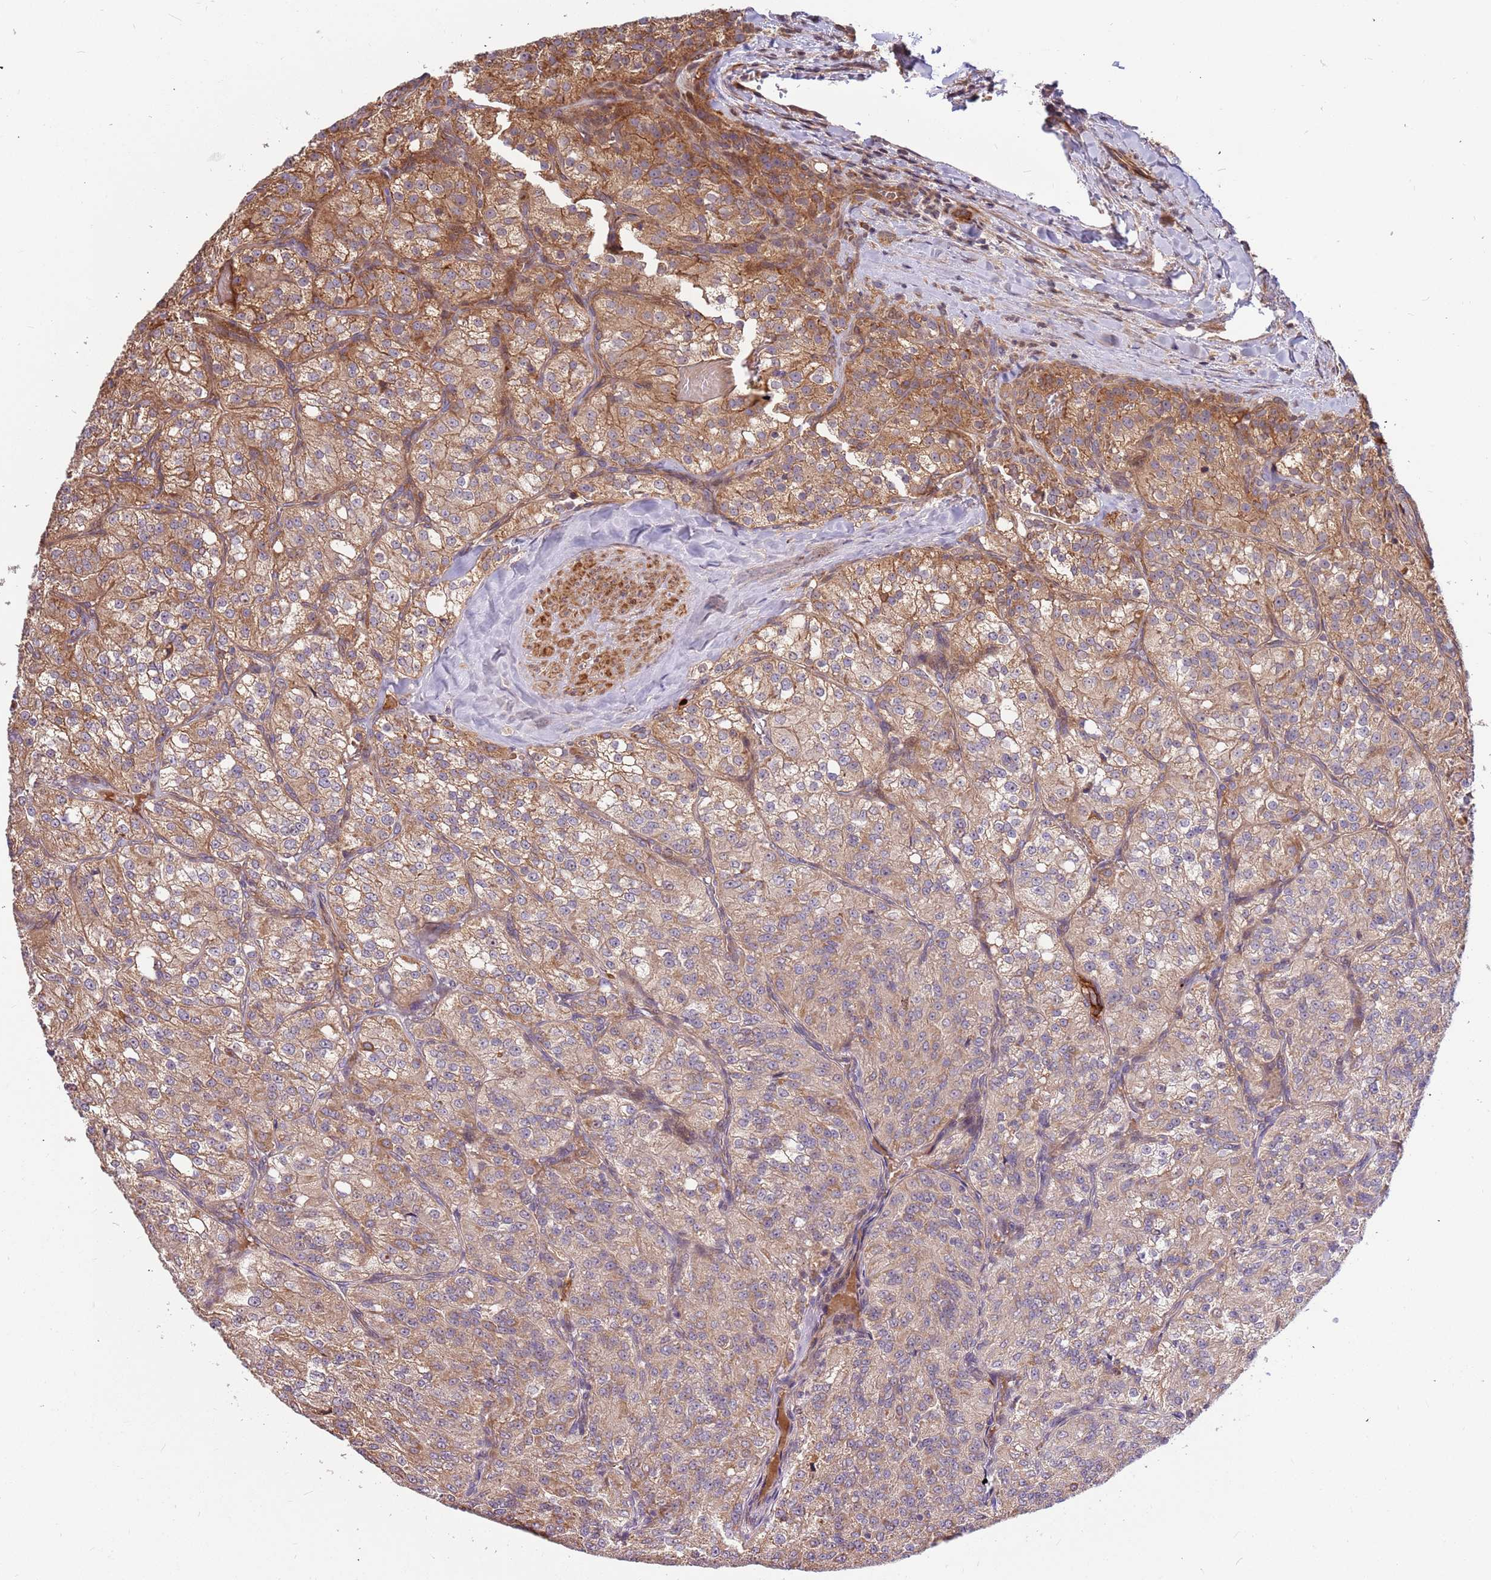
{"staining": {"intensity": "moderate", "quantity": ">75%", "location": "cytoplasmic/membranous"}, "tissue": "renal cancer", "cell_type": "Tumor cells", "image_type": "cancer", "snomed": [{"axis": "morphology", "description": "Adenocarcinoma, NOS"}, {"axis": "topography", "description": "Kidney"}], "caption": "A high-resolution image shows IHC staining of renal adenocarcinoma, which reveals moderate cytoplasmic/membranous staining in about >75% of tumor cells. Using DAB (3,3'-diaminobenzidine) (brown) and hematoxylin (blue) stains, captured at high magnification using brightfield microscopy.", "gene": "HAUS3", "patient": {"sex": "female", "age": 63}}